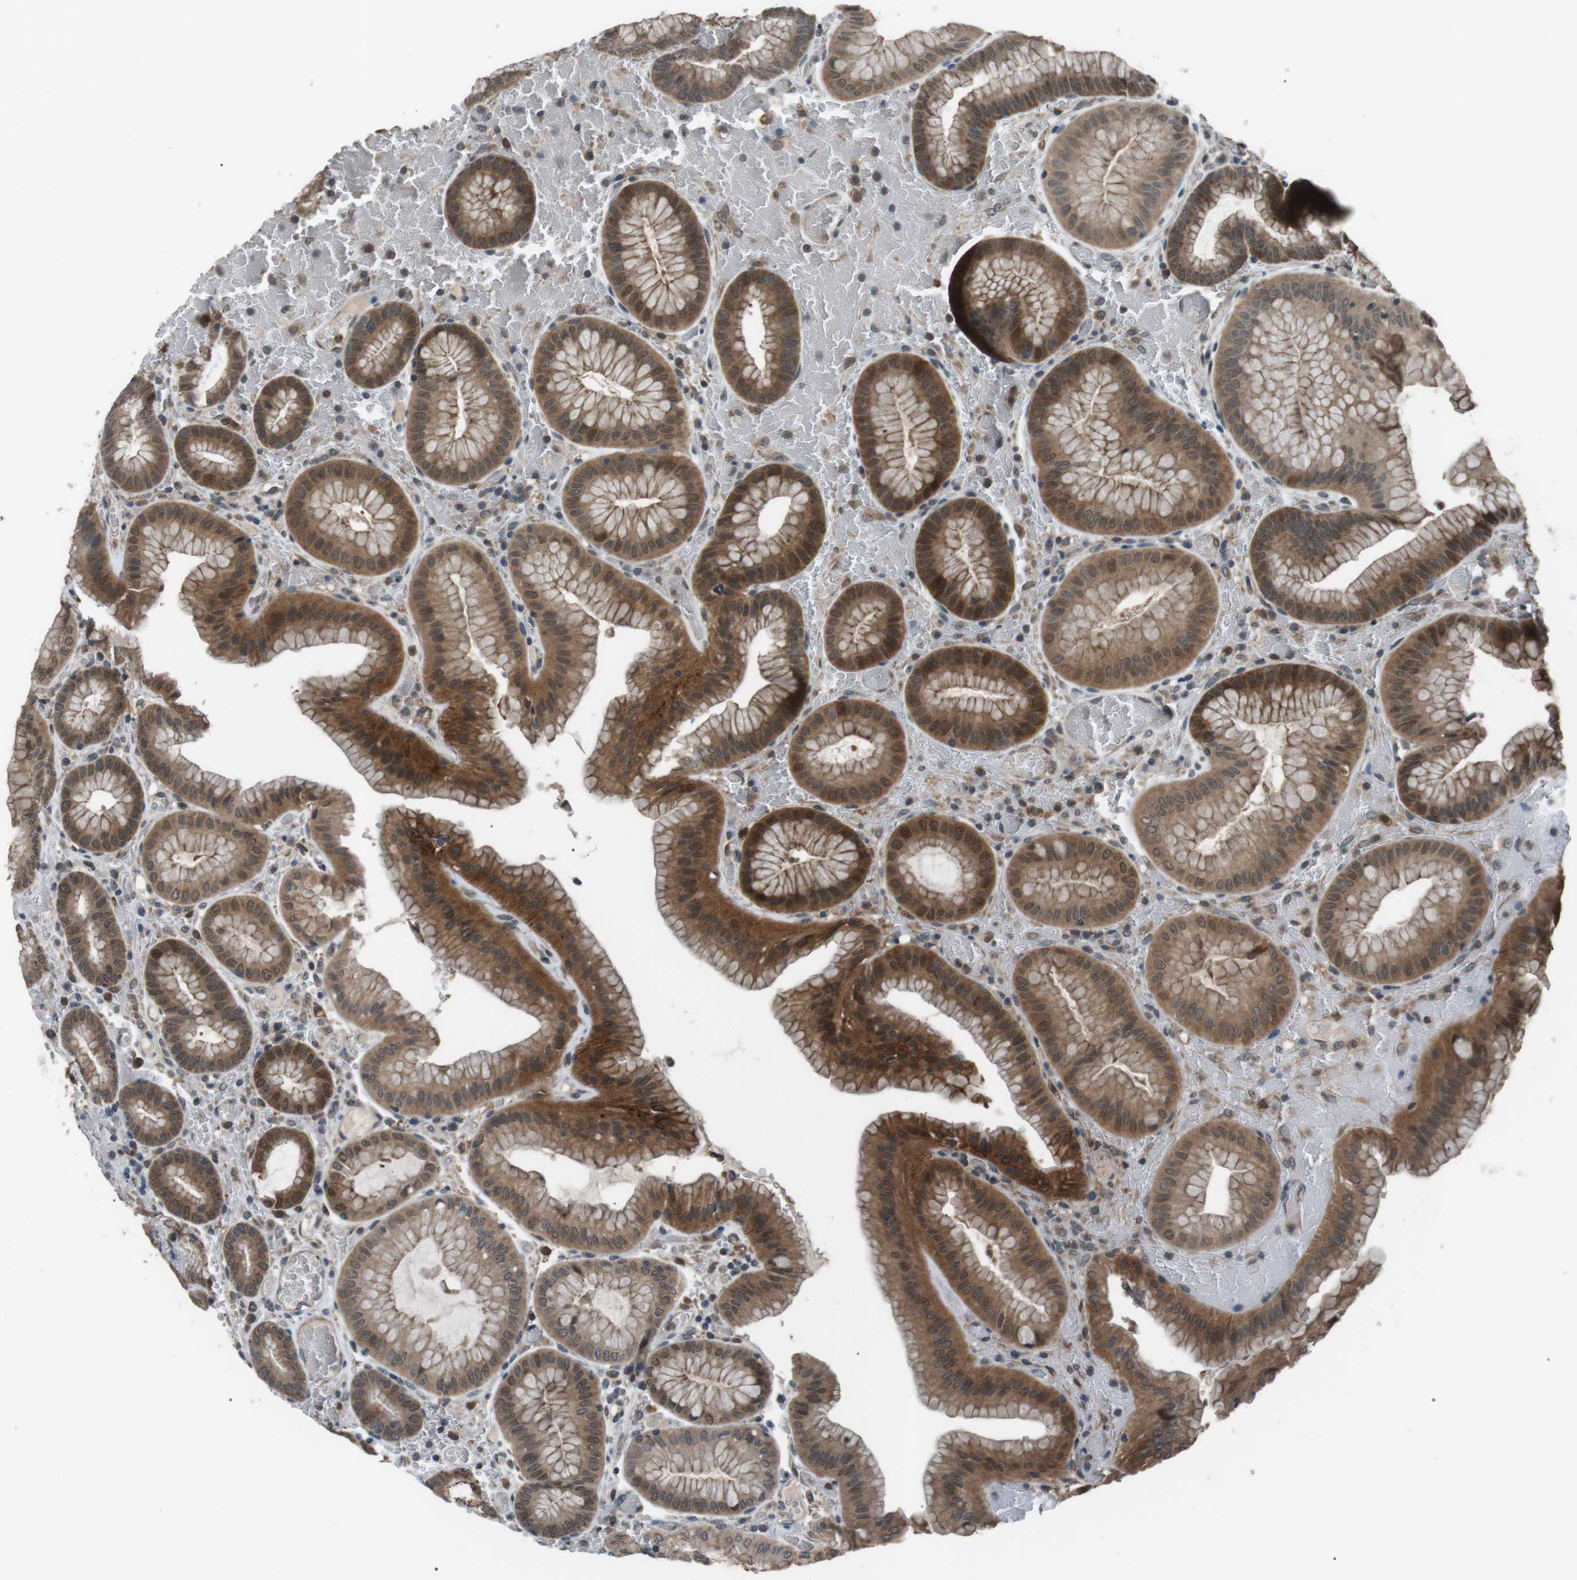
{"staining": {"intensity": "moderate", "quantity": ">75%", "location": "cytoplasmic/membranous"}, "tissue": "stomach", "cell_type": "Glandular cells", "image_type": "normal", "snomed": [{"axis": "morphology", "description": "Normal tissue, NOS"}, {"axis": "morphology", "description": "Carcinoid, malignant, NOS"}, {"axis": "topography", "description": "Stomach, upper"}], "caption": "Protein expression analysis of benign stomach reveals moderate cytoplasmic/membranous expression in approximately >75% of glandular cells. (DAB = brown stain, brightfield microscopy at high magnification).", "gene": "NEK7", "patient": {"sex": "male", "age": 39}}